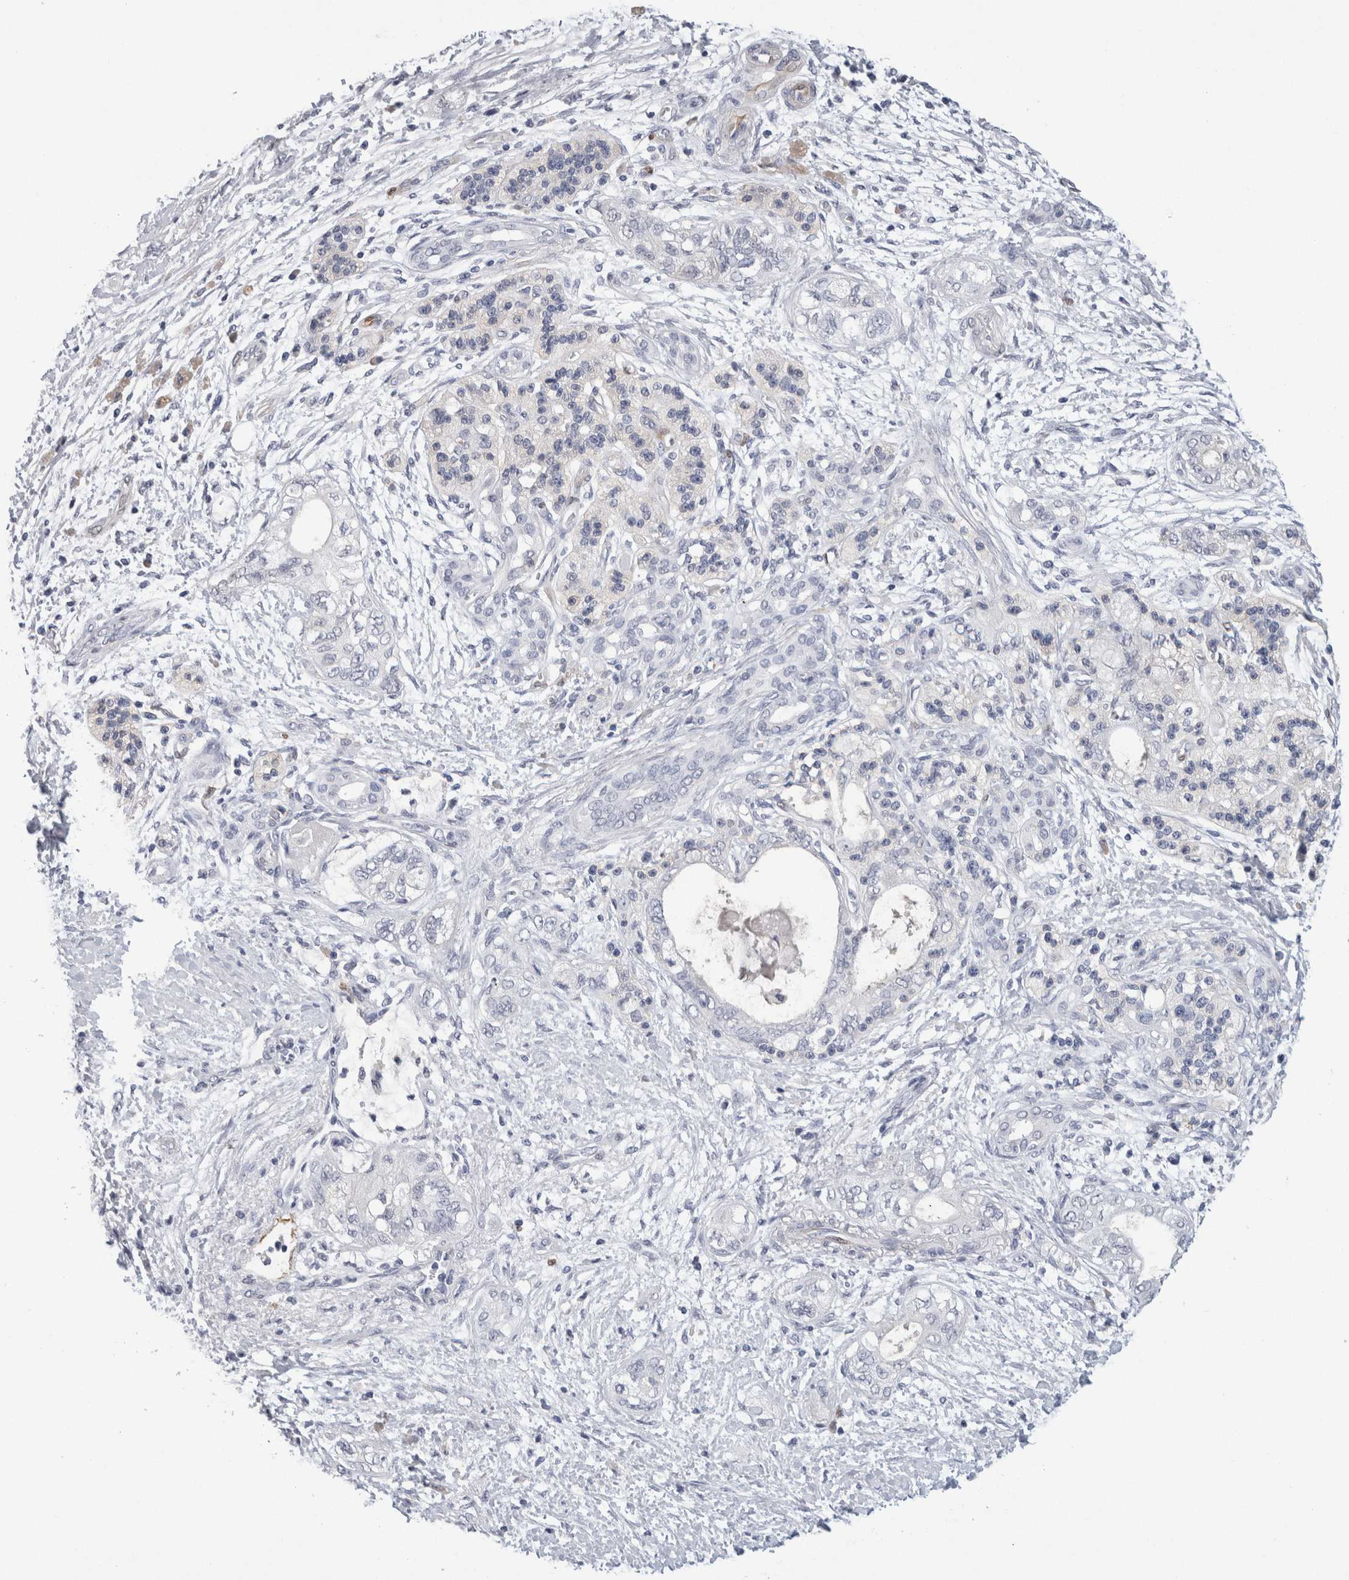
{"staining": {"intensity": "negative", "quantity": "none", "location": "none"}, "tissue": "pancreatic cancer", "cell_type": "Tumor cells", "image_type": "cancer", "snomed": [{"axis": "morphology", "description": "Adenocarcinoma, NOS"}, {"axis": "topography", "description": "Pancreas"}], "caption": "This is a image of immunohistochemistry (IHC) staining of pancreatic cancer (adenocarcinoma), which shows no expression in tumor cells. (IHC, brightfield microscopy, high magnification).", "gene": "FABP4", "patient": {"sex": "male", "age": 70}}